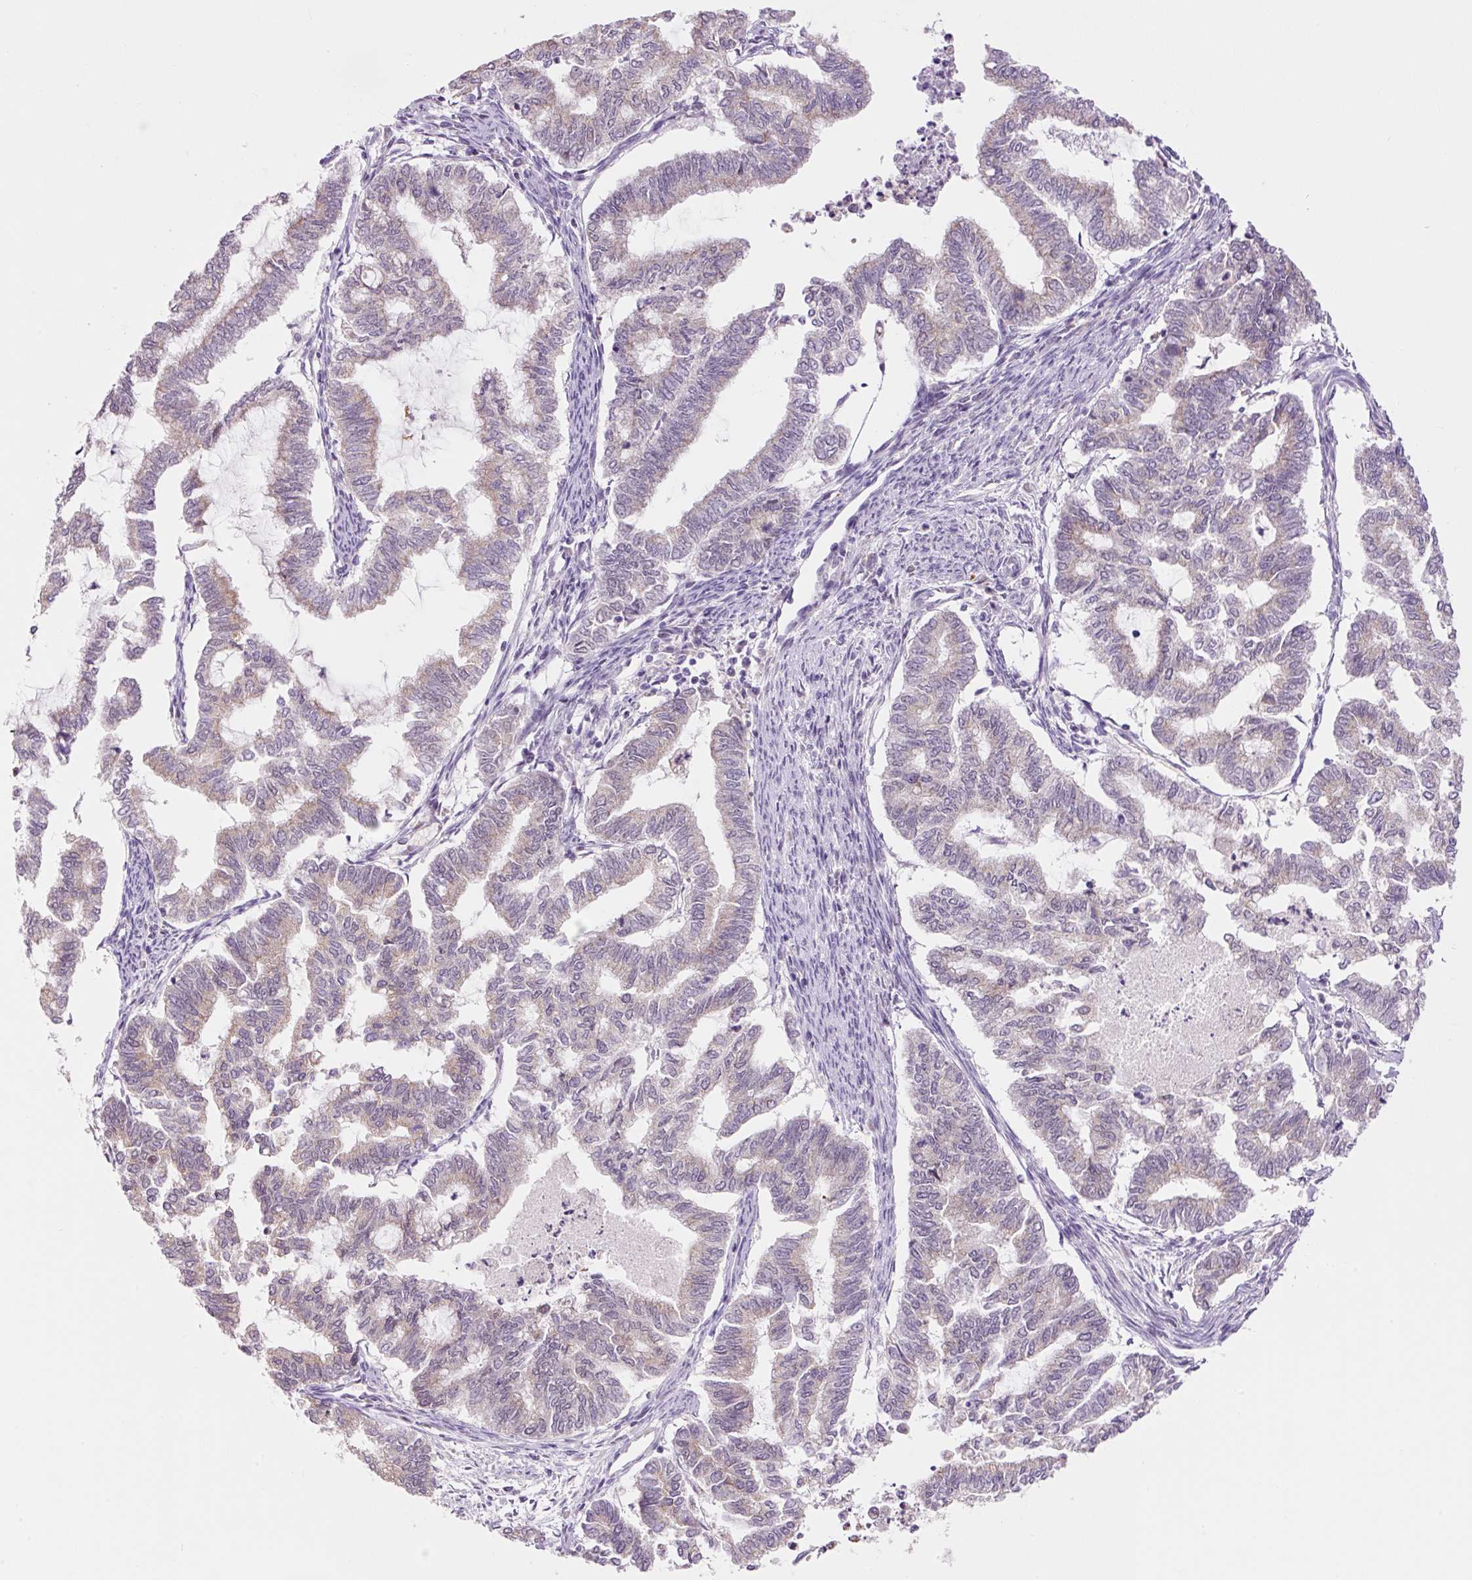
{"staining": {"intensity": "negative", "quantity": "none", "location": "none"}, "tissue": "endometrial cancer", "cell_type": "Tumor cells", "image_type": "cancer", "snomed": [{"axis": "morphology", "description": "Adenocarcinoma, NOS"}, {"axis": "topography", "description": "Endometrium"}], "caption": "Immunohistochemistry (IHC) image of human endometrial cancer stained for a protein (brown), which exhibits no positivity in tumor cells.", "gene": "PCK2", "patient": {"sex": "female", "age": 79}}